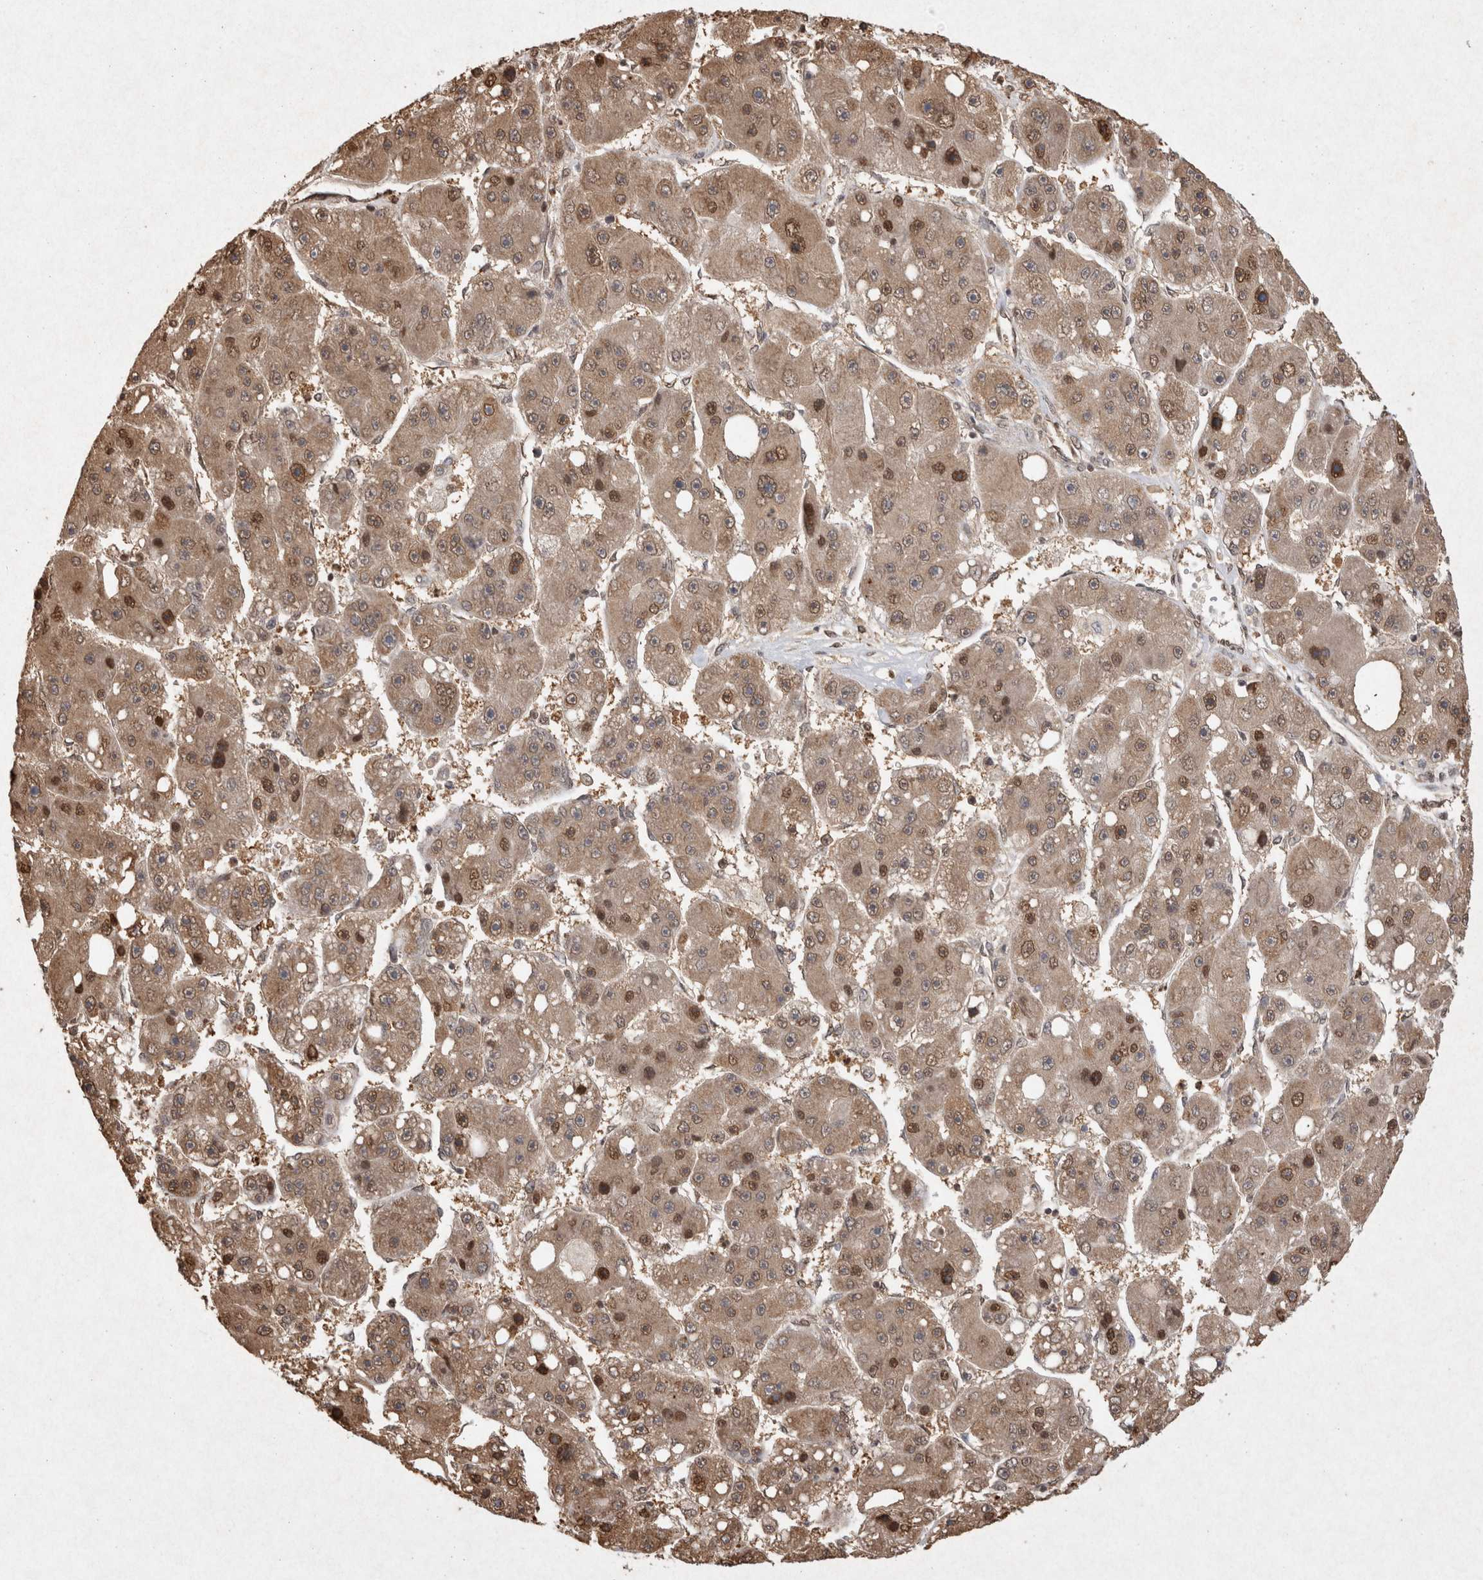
{"staining": {"intensity": "moderate", "quantity": ">75%", "location": "nuclear"}, "tissue": "liver cancer", "cell_type": "Tumor cells", "image_type": "cancer", "snomed": [{"axis": "morphology", "description": "Carcinoma, Hepatocellular, NOS"}, {"axis": "topography", "description": "Liver"}], "caption": "Protein analysis of liver cancer (hepatocellular carcinoma) tissue displays moderate nuclear positivity in about >75% of tumor cells. (Stains: DAB (3,3'-diaminobenzidine) in brown, nuclei in blue, Microscopy: brightfield microscopy at high magnification).", "gene": "HDGF", "patient": {"sex": "female", "age": 61}}